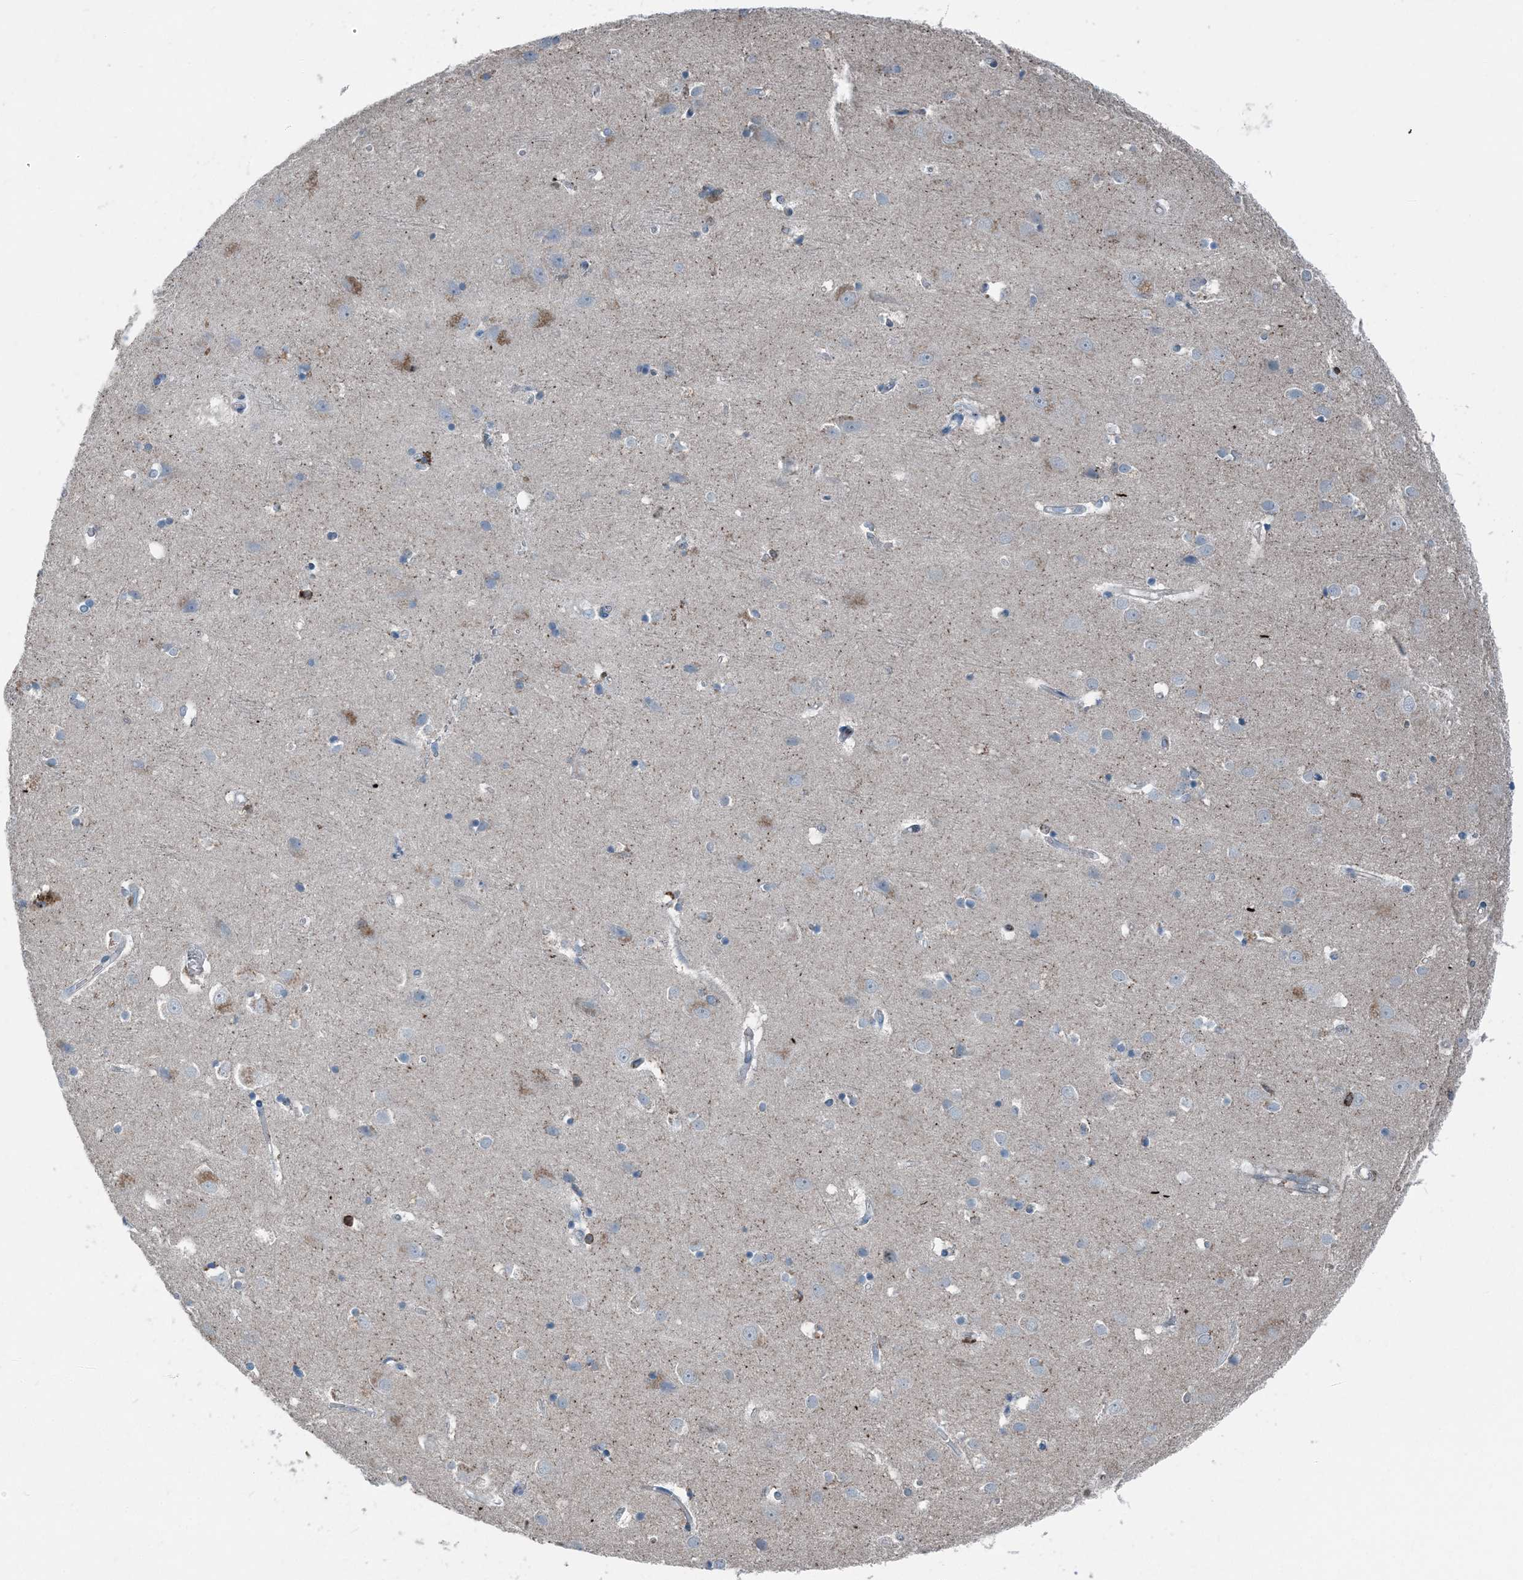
{"staining": {"intensity": "moderate", "quantity": "<25%", "location": "cytoplasmic/membranous"}, "tissue": "cerebral cortex", "cell_type": "Endothelial cells", "image_type": "normal", "snomed": [{"axis": "morphology", "description": "Normal tissue, NOS"}, {"axis": "topography", "description": "Cerebral cortex"}], "caption": "Immunohistochemistry image of unremarkable cerebral cortex: human cerebral cortex stained using immunohistochemistry demonstrates low levels of moderate protein expression localized specifically in the cytoplasmic/membranous of endothelial cells, appearing as a cytoplasmic/membranous brown color.", "gene": "CFL1", "patient": {"sex": "male", "age": 54}}